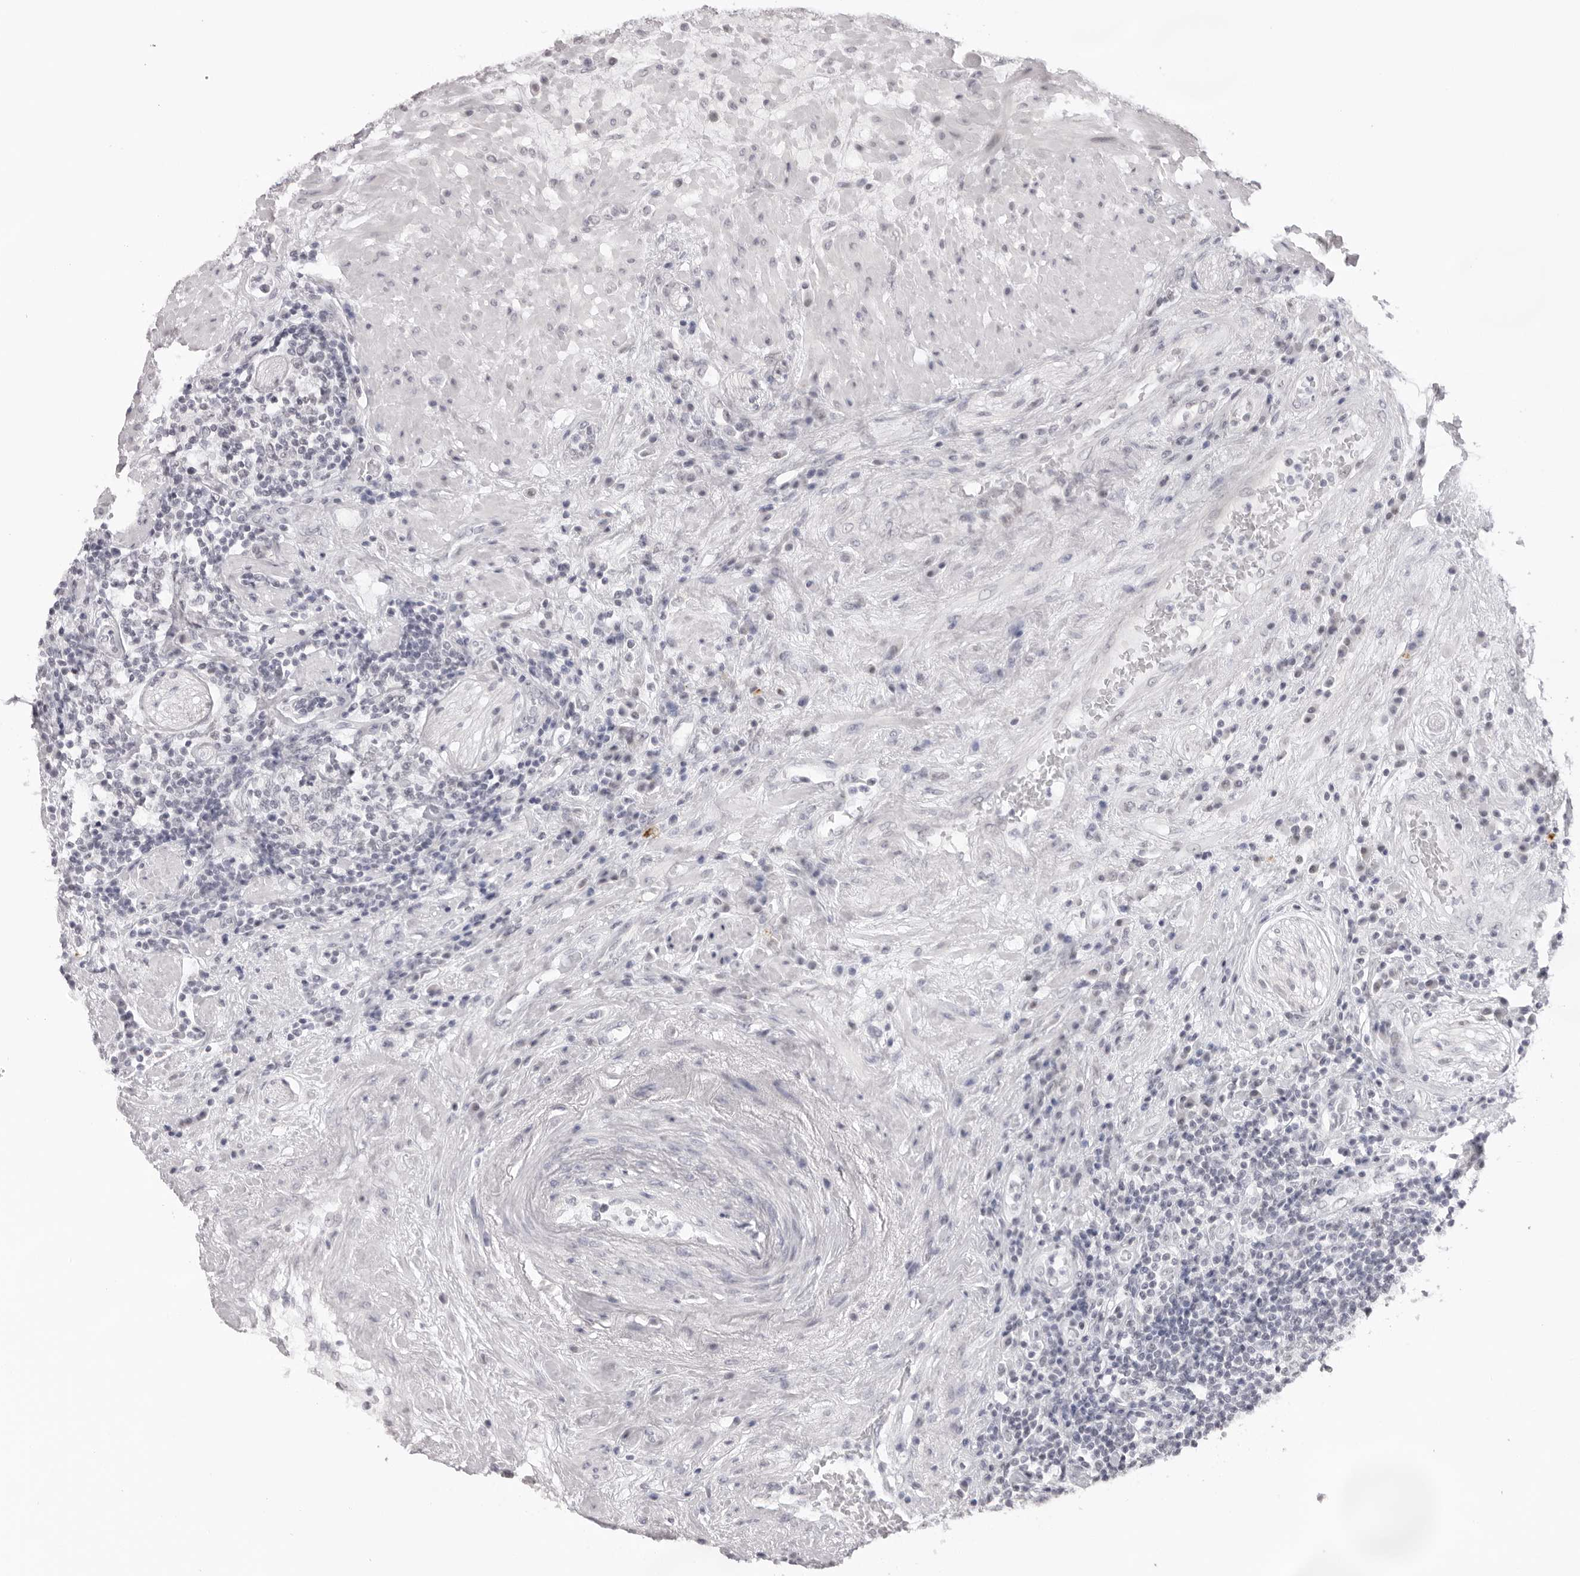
{"staining": {"intensity": "negative", "quantity": "none", "location": "none"}, "tissue": "seminal vesicle", "cell_type": "Glandular cells", "image_type": "normal", "snomed": [{"axis": "morphology", "description": "Normal tissue, NOS"}, {"axis": "topography", "description": "Seminal veicle"}], "caption": "Immunohistochemical staining of benign human seminal vesicle reveals no significant staining in glandular cells.", "gene": "KLK12", "patient": {"sex": "male", "age": 61}}